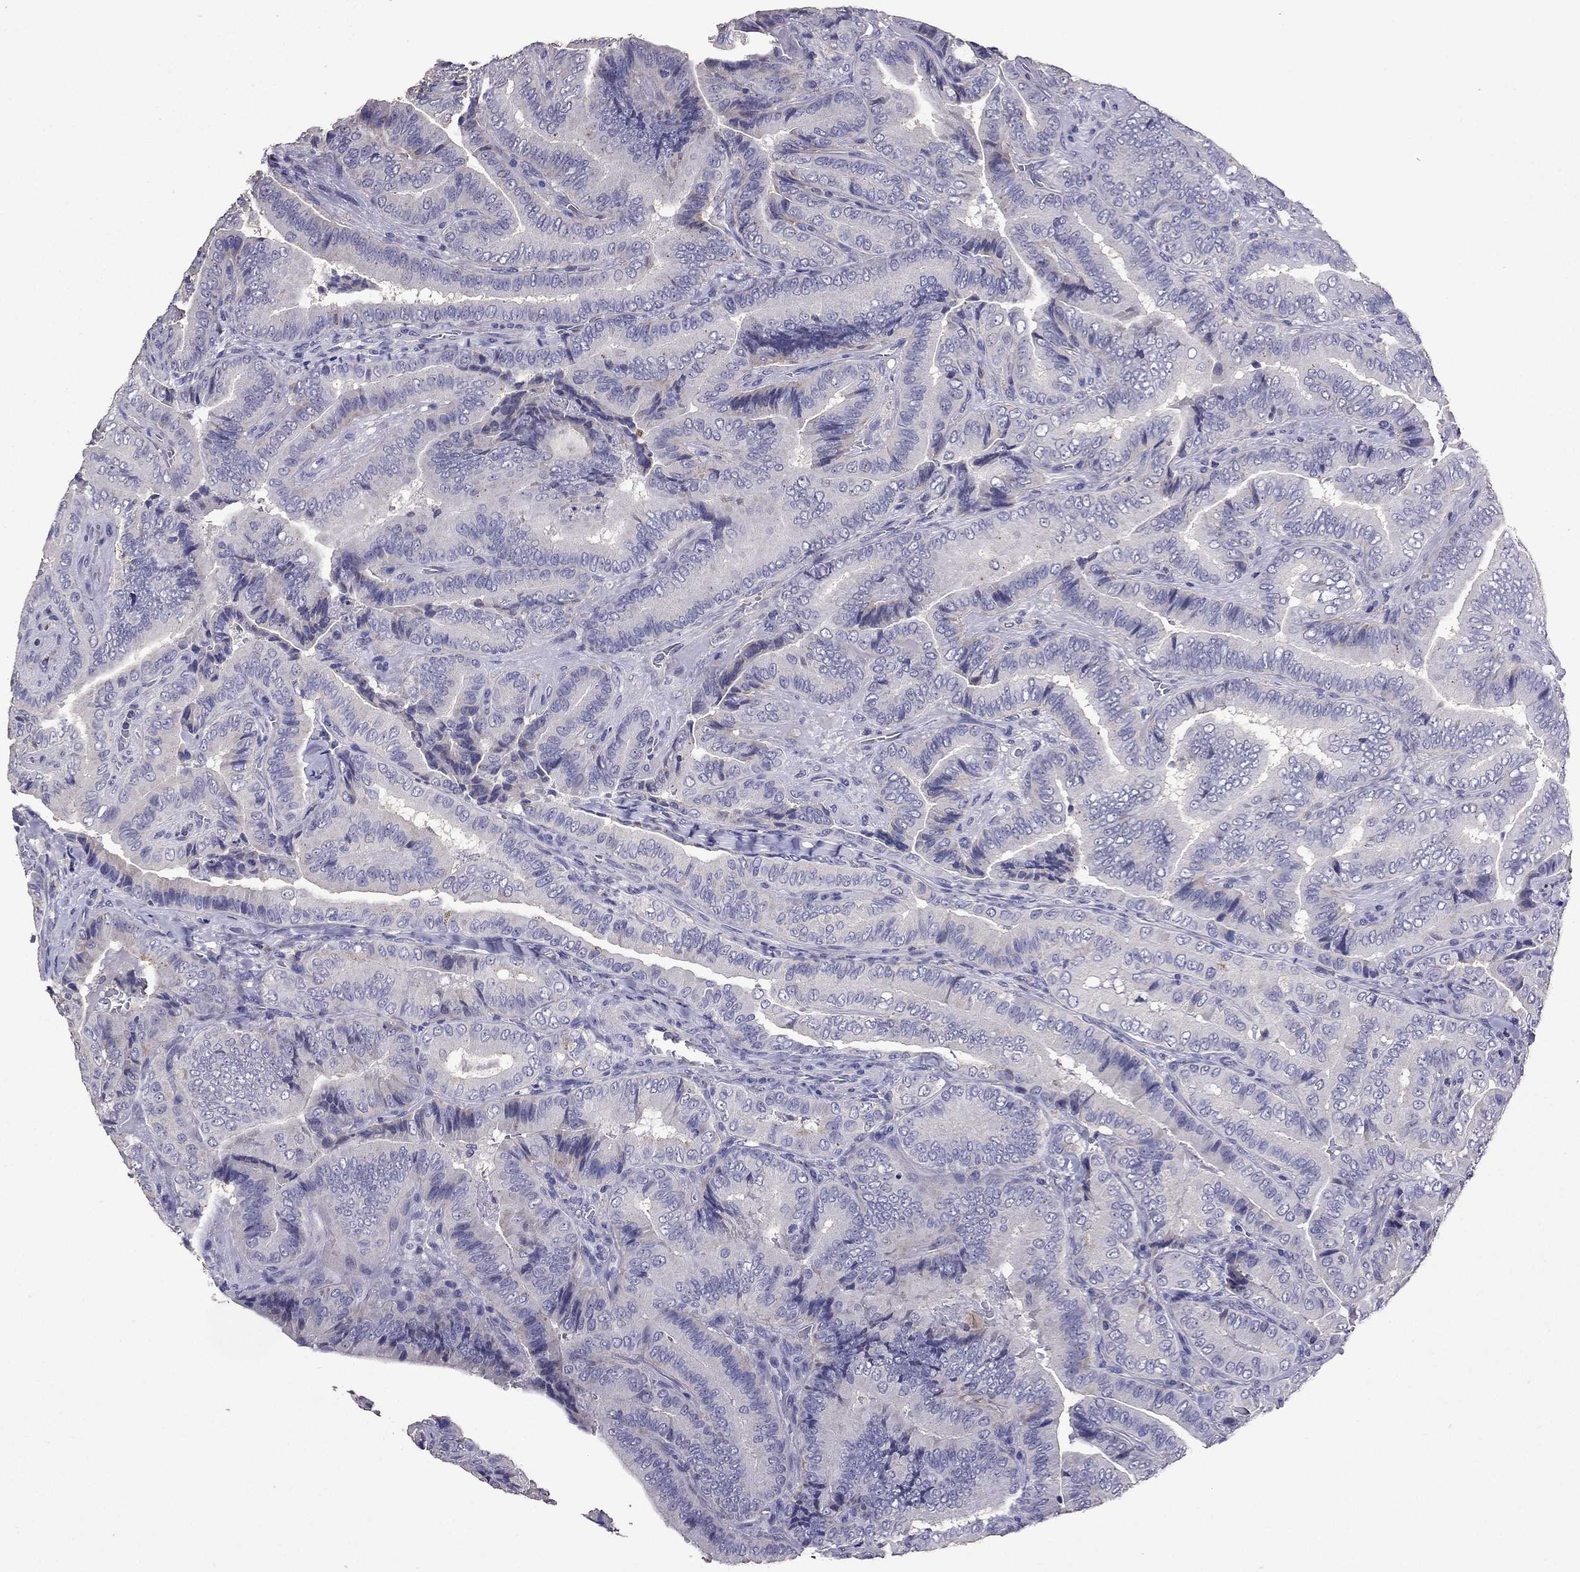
{"staining": {"intensity": "negative", "quantity": "none", "location": "none"}, "tissue": "thyroid cancer", "cell_type": "Tumor cells", "image_type": "cancer", "snomed": [{"axis": "morphology", "description": "Papillary adenocarcinoma, NOS"}, {"axis": "topography", "description": "Thyroid gland"}], "caption": "Immunohistochemistry photomicrograph of neoplastic tissue: human thyroid papillary adenocarcinoma stained with DAB (3,3'-diaminobenzidine) demonstrates no significant protein positivity in tumor cells. (DAB (3,3'-diaminobenzidine) immunohistochemistry with hematoxylin counter stain).", "gene": "NKX3-1", "patient": {"sex": "male", "age": 61}}